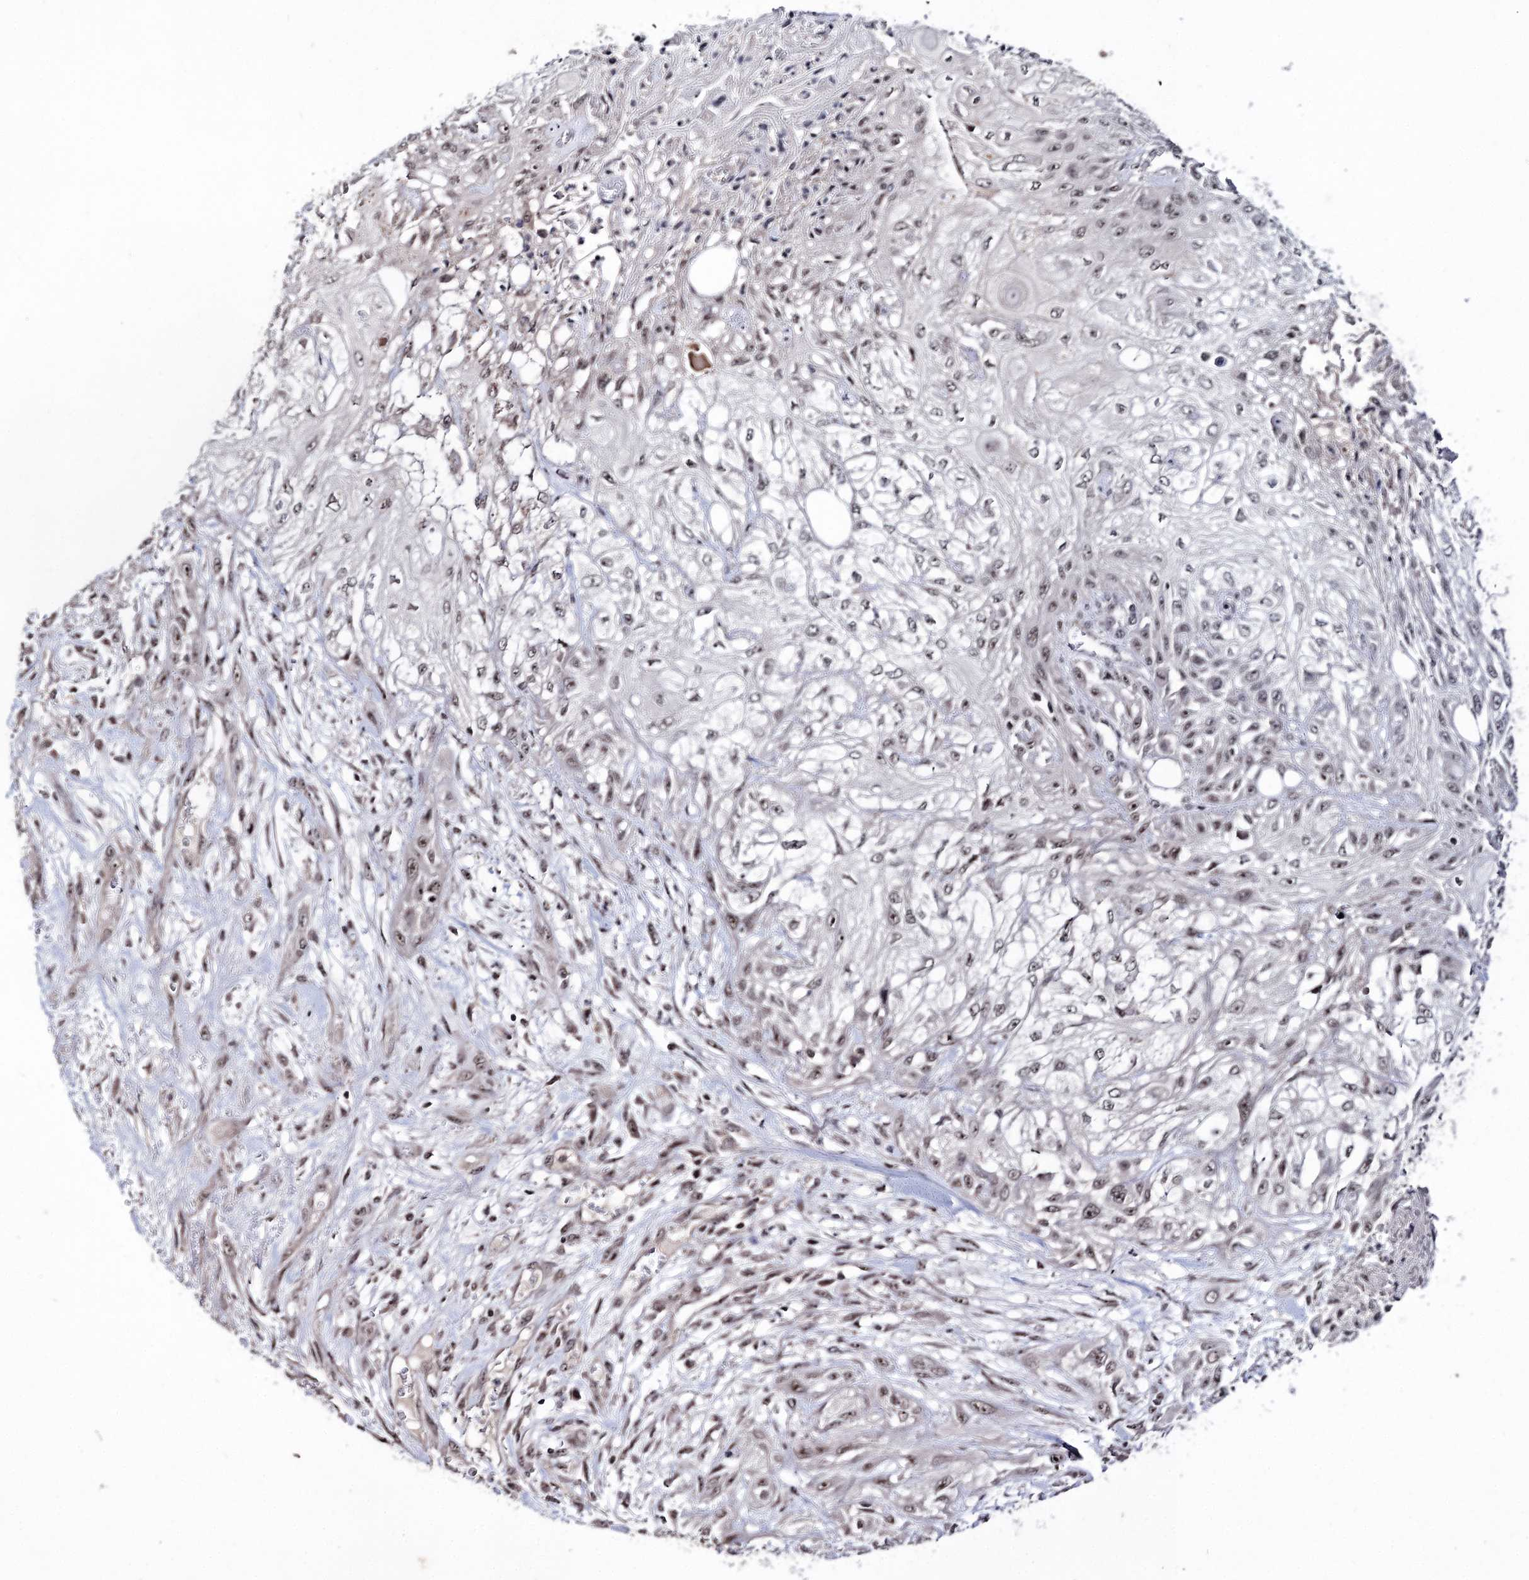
{"staining": {"intensity": "moderate", "quantity": "25%-75%", "location": "nuclear"}, "tissue": "skin cancer", "cell_type": "Tumor cells", "image_type": "cancer", "snomed": [{"axis": "morphology", "description": "Squamous cell carcinoma, NOS"}, {"axis": "morphology", "description": "Squamous cell carcinoma, metastatic, NOS"}, {"axis": "topography", "description": "Skin"}, {"axis": "topography", "description": "Lymph node"}], "caption": "Immunohistochemical staining of skin cancer (squamous cell carcinoma) exhibits moderate nuclear protein positivity in approximately 25%-75% of tumor cells. (DAB = brown stain, brightfield microscopy at high magnification).", "gene": "VGLL4", "patient": {"sex": "male", "age": 75}}